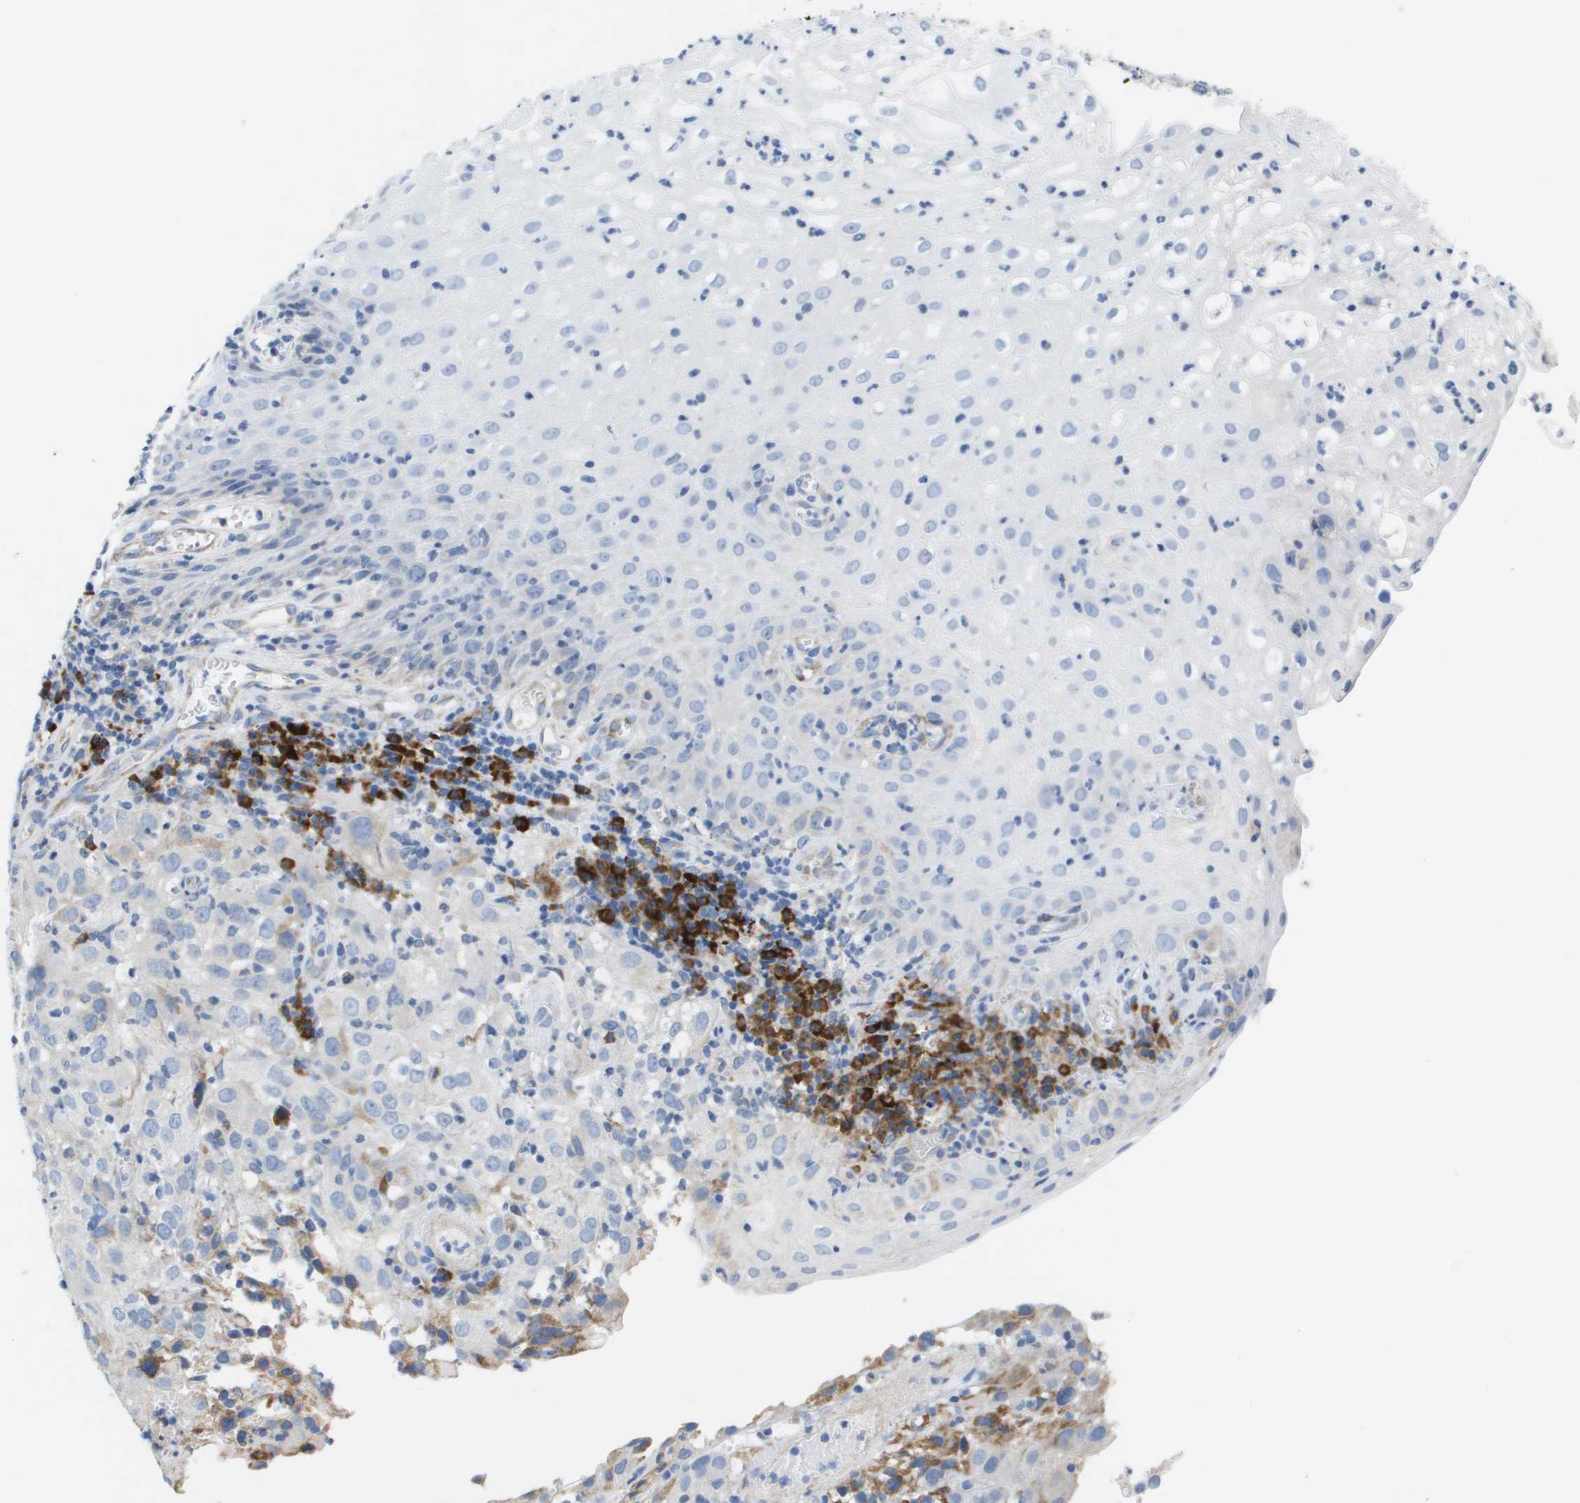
{"staining": {"intensity": "negative", "quantity": "none", "location": "none"}, "tissue": "cervical cancer", "cell_type": "Tumor cells", "image_type": "cancer", "snomed": [{"axis": "morphology", "description": "Squamous cell carcinoma, NOS"}, {"axis": "topography", "description": "Cervix"}], "caption": "Immunohistochemistry (IHC) of human cervical cancer displays no staining in tumor cells.", "gene": "CD3G", "patient": {"sex": "female", "age": 32}}